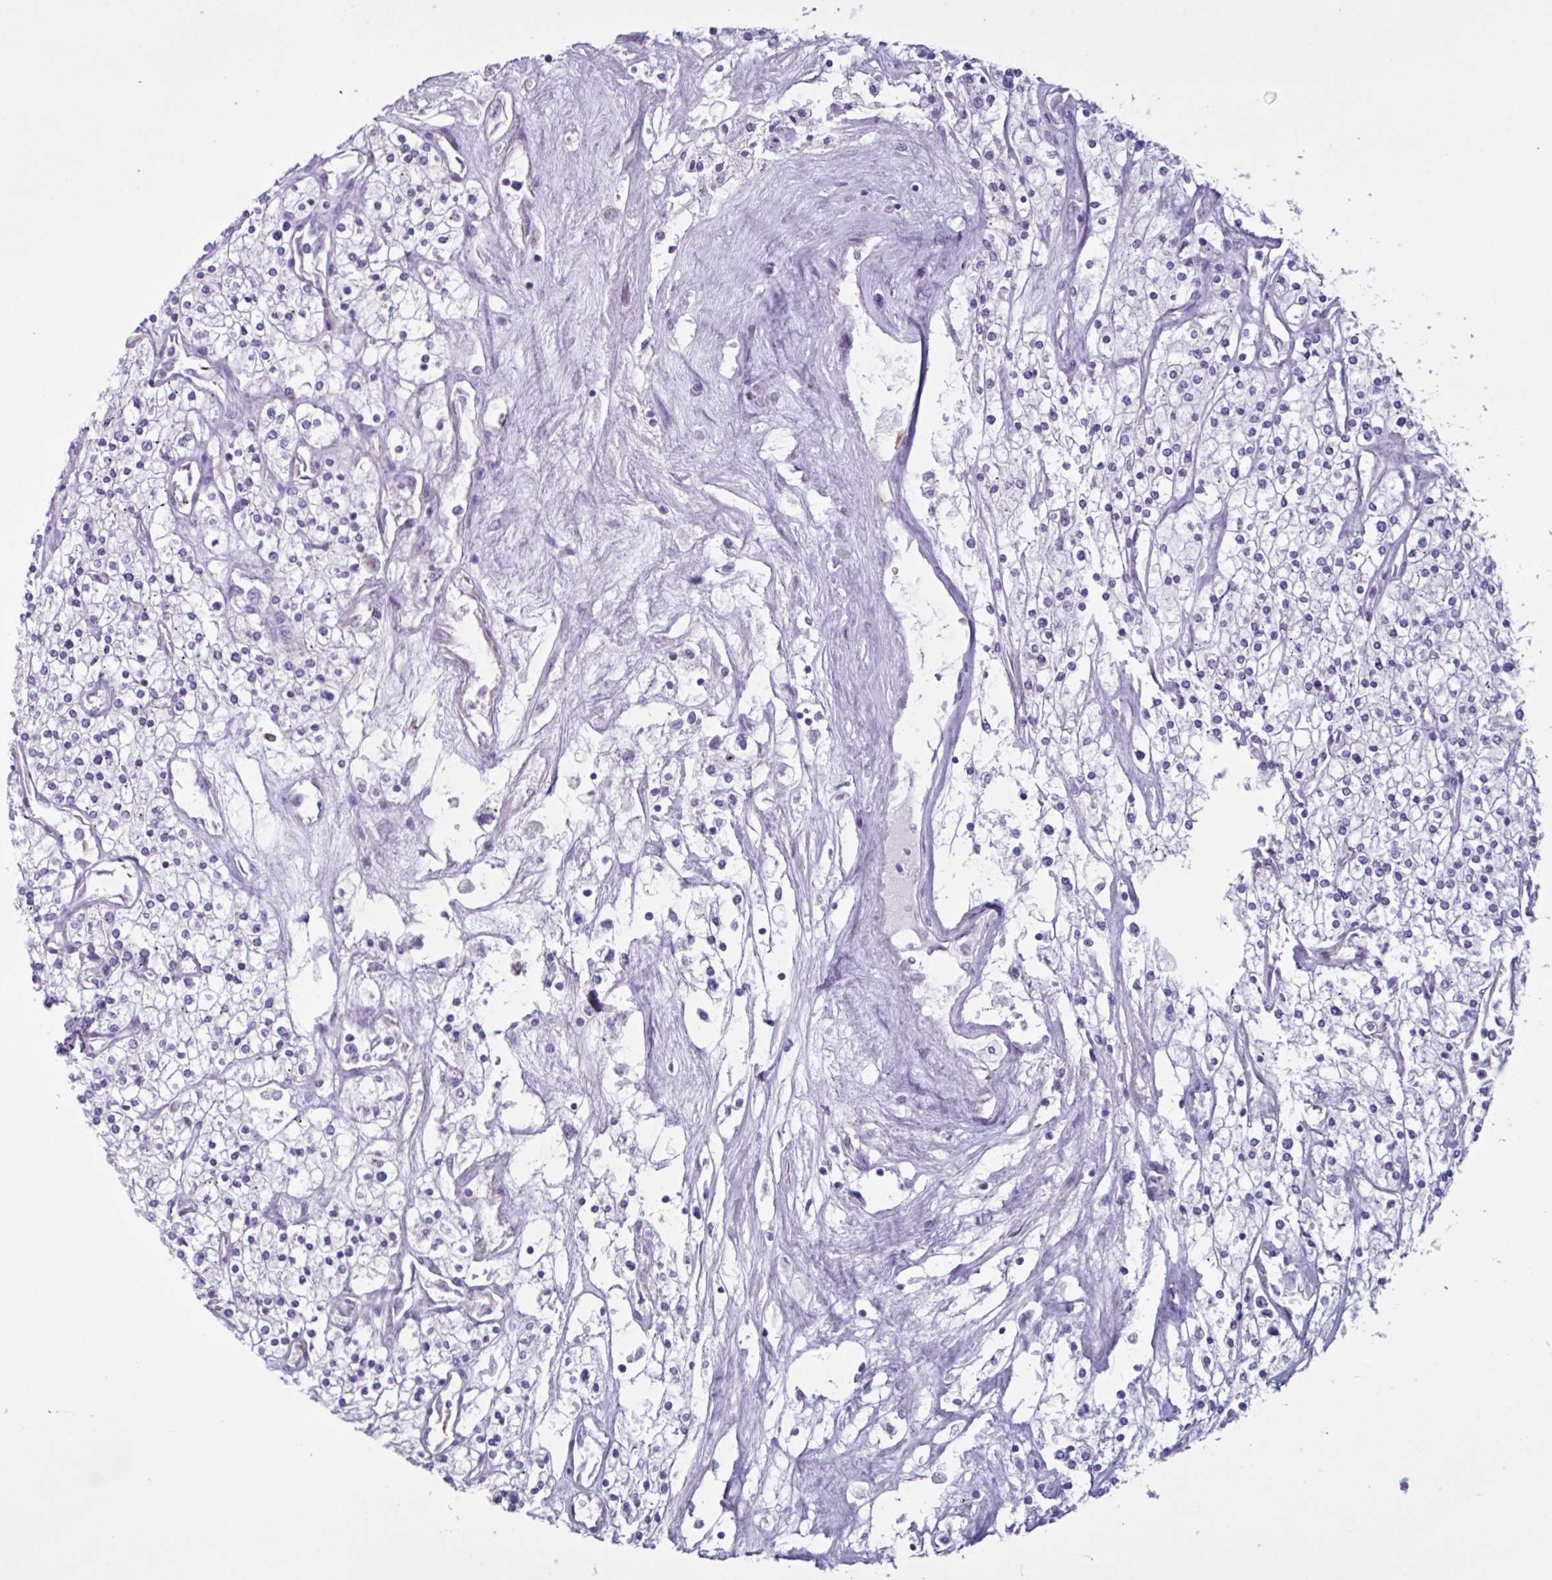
{"staining": {"intensity": "negative", "quantity": "none", "location": "none"}, "tissue": "renal cancer", "cell_type": "Tumor cells", "image_type": "cancer", "snomed": [{"axis": "morphology", "description": "Adenocarcinoma, NOS"}, {"axis": "topography", "description": "Kidney"}], "caption": "DAB (3,3'-diaminobenzidine) immunohistochemical staining of adenocarcinoma (renal) exhibits no significant expression in tumor cells.", "gene": "TMEM86B", "patient": {"sex": "male", "age": 80}}